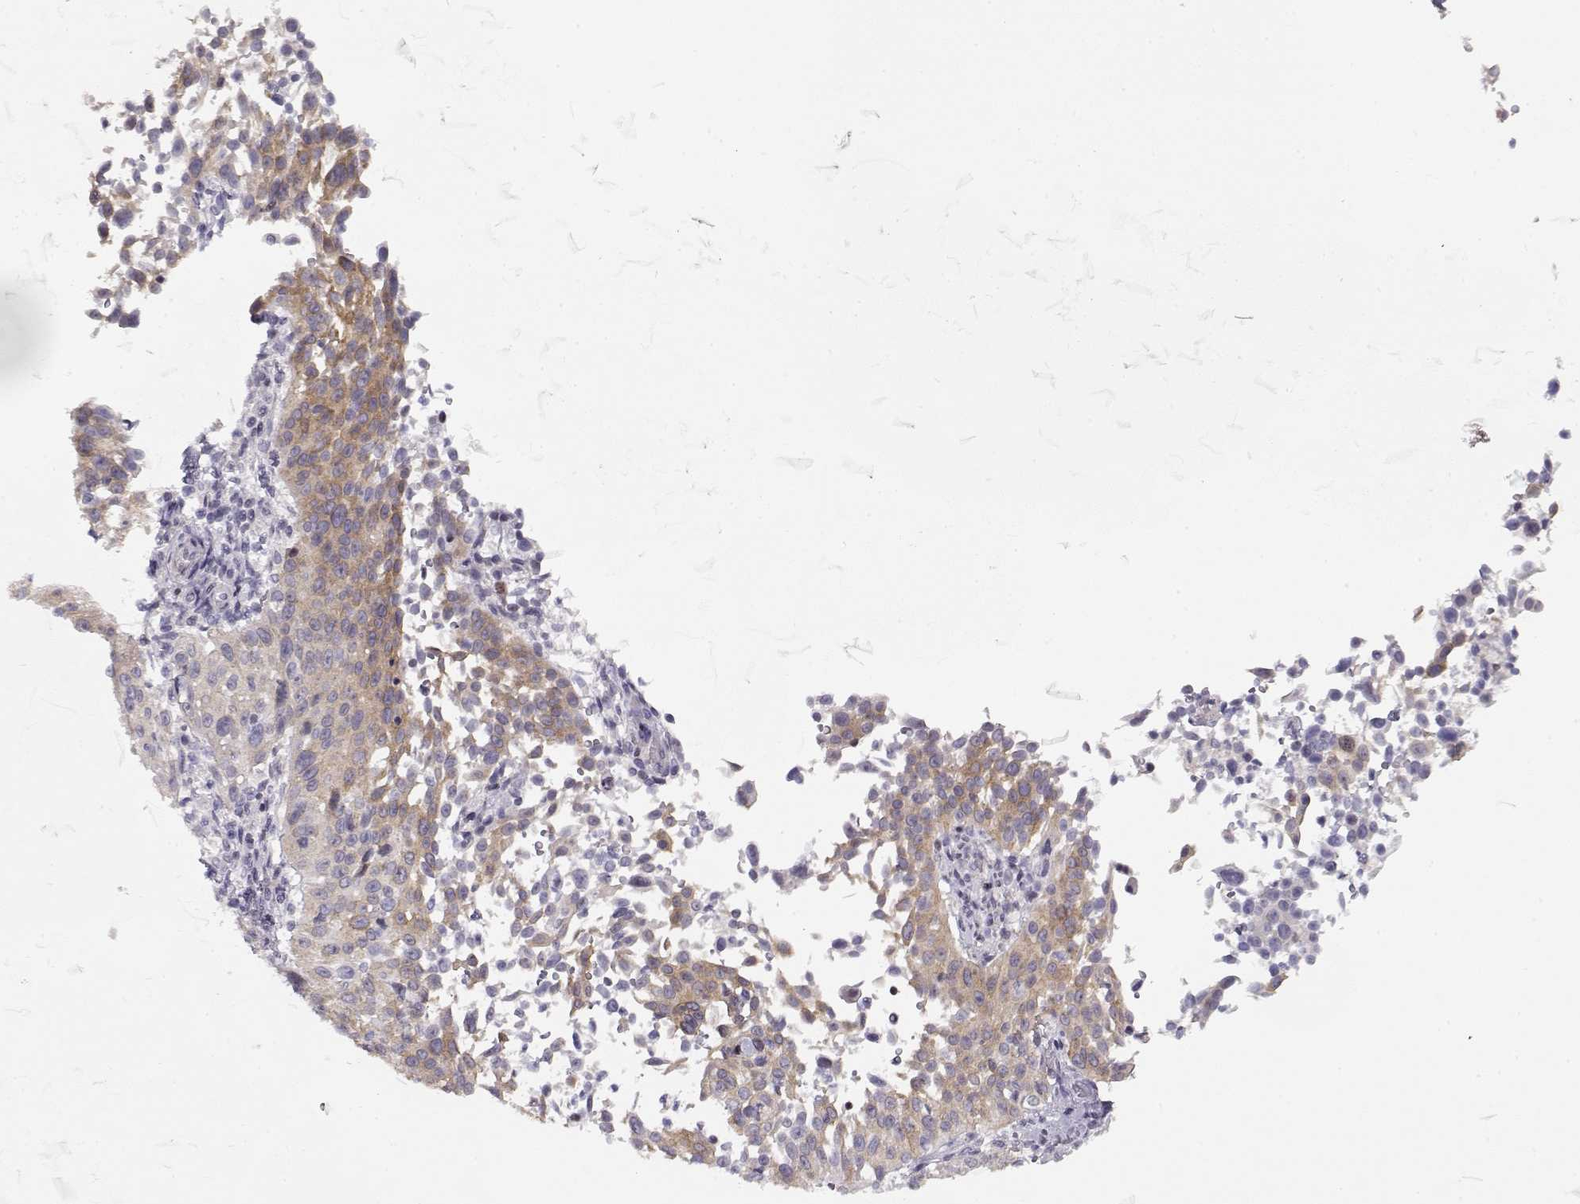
{"staining": {"intensity": "moderate", "quantity": ">75%", "location": "cytoplasmic/membranous"}, "tissue": "cervical cancer", "cell_type": "Tumor cells", "image_type": "cancer", "snomed": [{"axis": "morphology", "description": "Squamous cell carcinoma, NOS"}, {"axis": "topography", "description": "Cervix"}], "caption": "Cervical cancer stained for a protein (brown) displays moderate cytoplasmic/membranous positive staining in approximately >75% of tumor cells.", "gene": "CRX", "patient": {"sex": "female", "age": 26}}